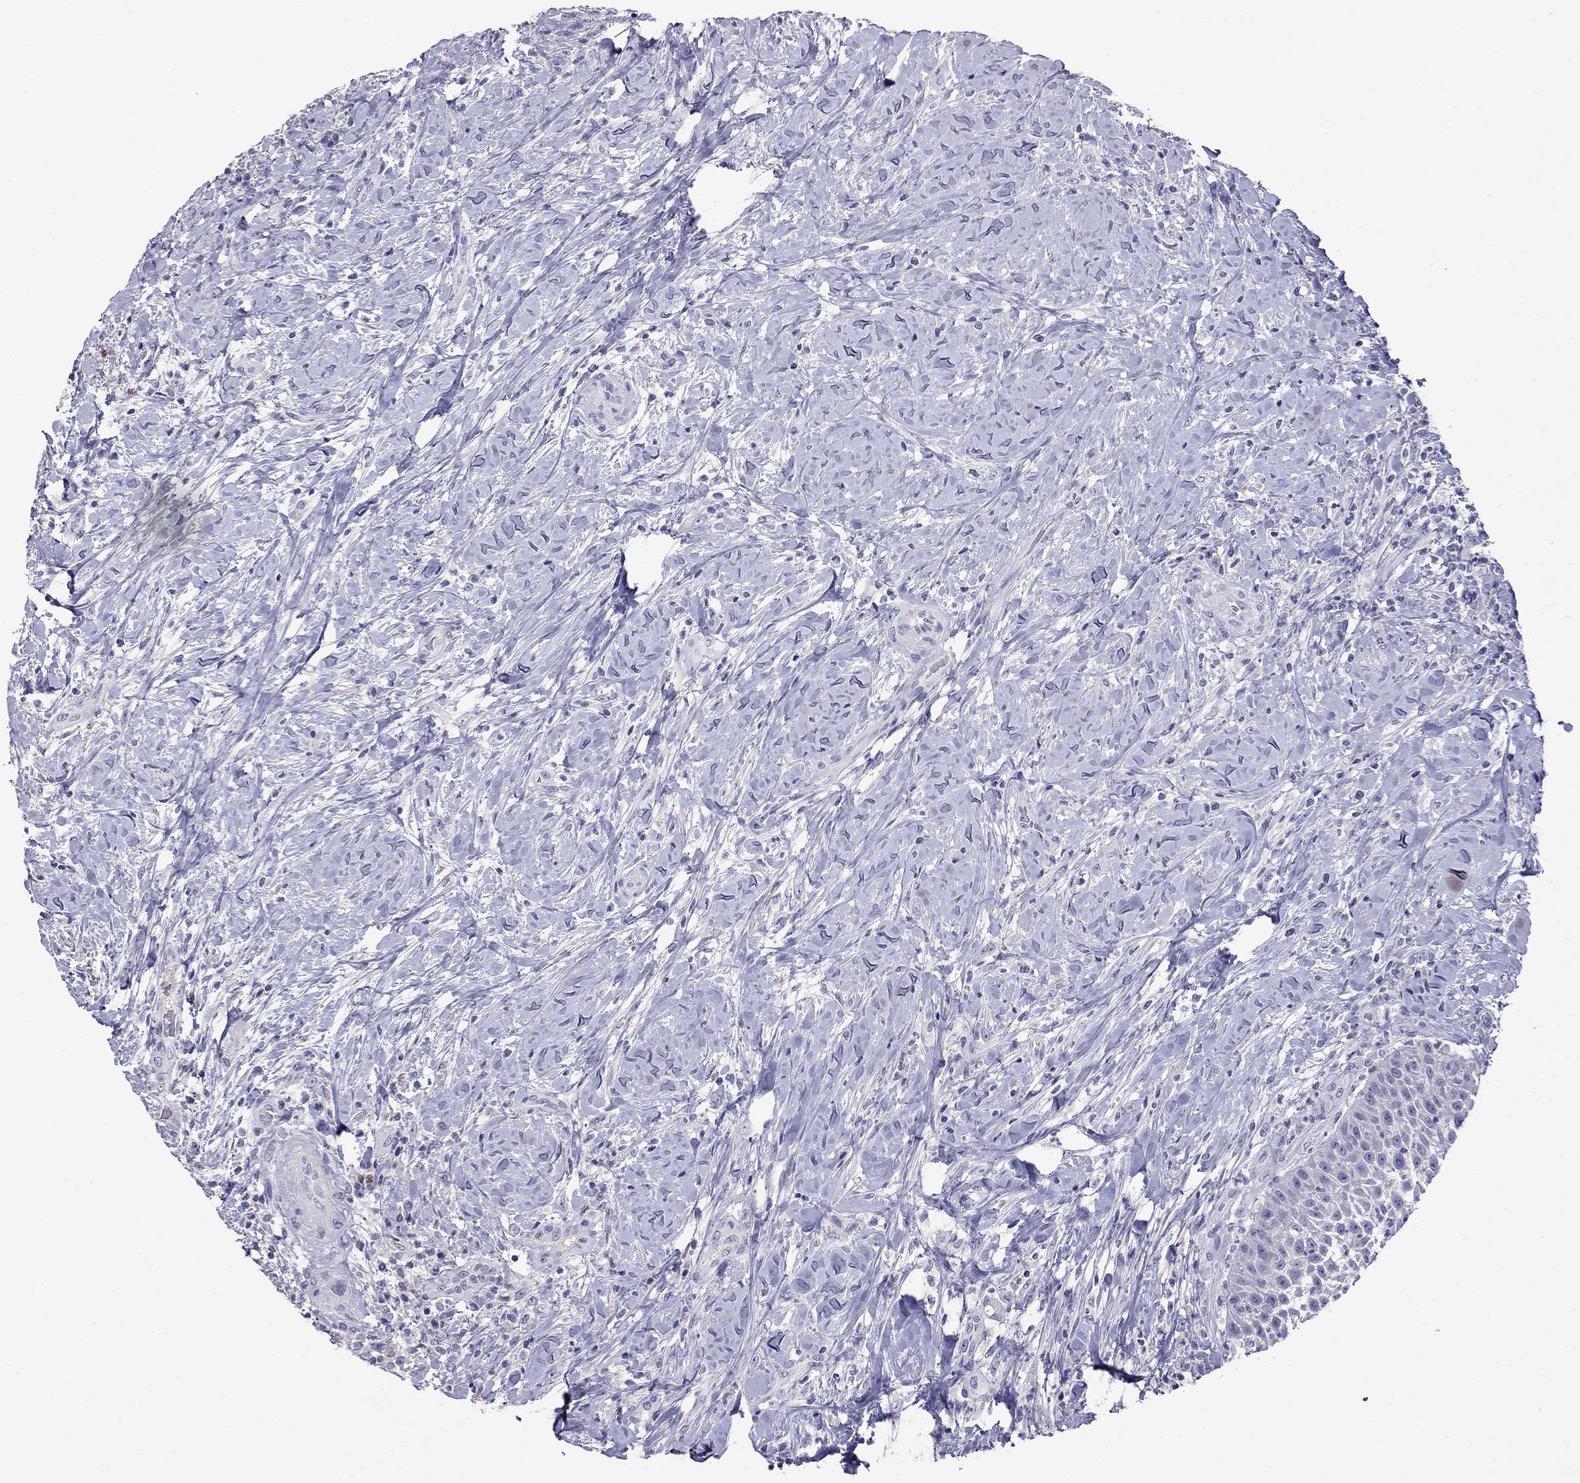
{"staining": {"intensity": "negative", "quantity": "none", "location": "none"}, "tissue": "head and neck cancer", "cell_type": "Tumor cells", "image_type": "cancer", "snomed": [{"axis": "morphology", "description": "Squamous cell carcinoma, NOS"}, {"axis": "topography", "description": "Head-Neck"}], "caption": "The immunohistochemistry image has no significant positivity in tumor cells of head and neck cancer (squamous cell carcinoma) tissue.", "gene": "CFAP91", "patient": {"sex": "male", "age": 69}}